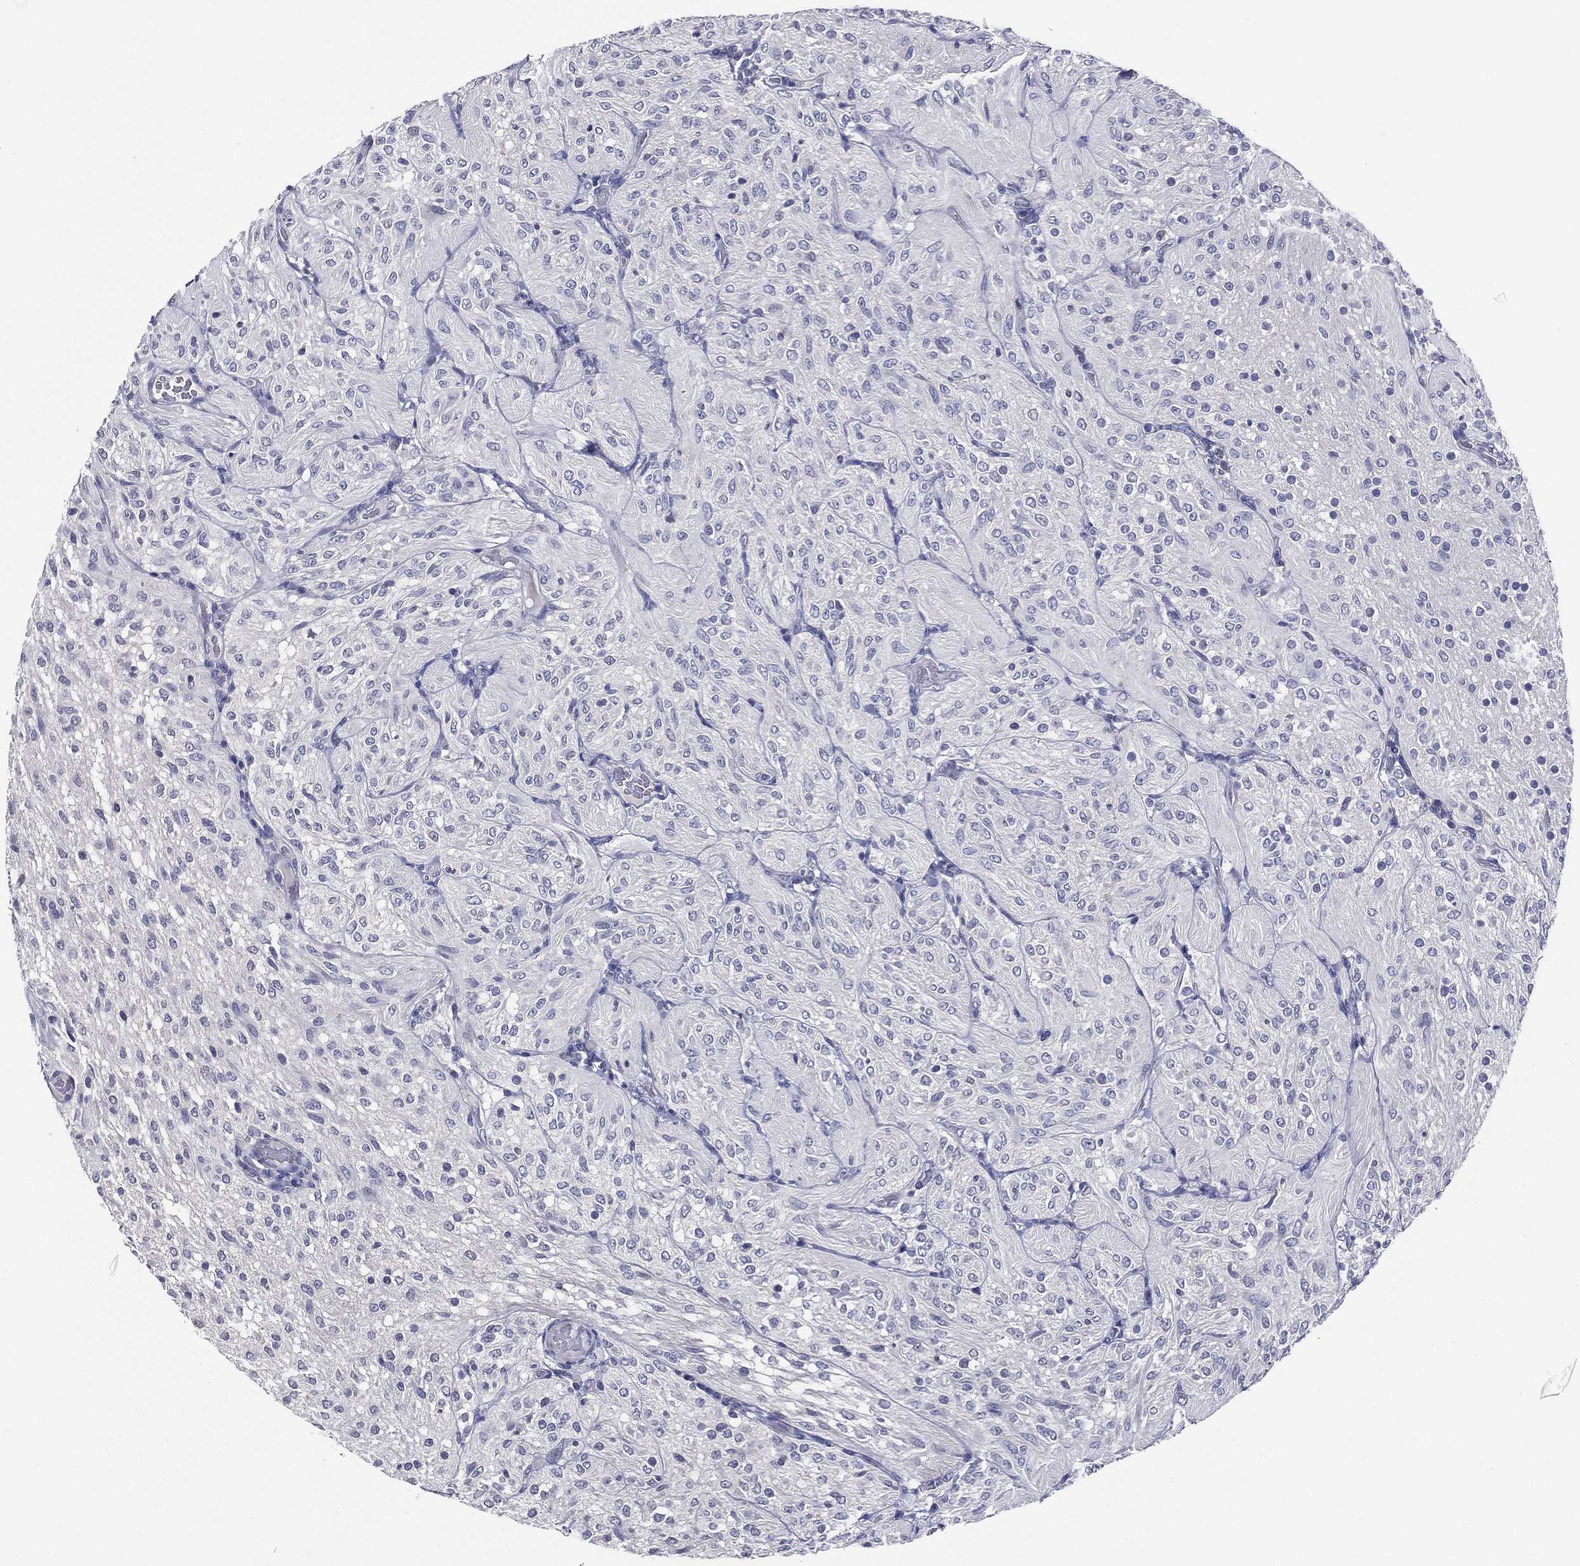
{"staining": {"intensity": "negative", "quantity": "none", "location": "none"}, "tissue": "glioma", "cell_type": "Tumor cells", "image_type": "cancer", "snomed": [{"axis": "morphology", "description": "Glioma, malignant, Low grade"}, {"axis": "topography", "description": "Brain"}], "caption": "A high-resolution photomicrograph shows immunohistochemistry (IHC) staining of glioma, which demonstrates no significant expression in tumor cells. (Brightfield microscopy of DAB (3,3'-diaminobenzidine) IHC at high magnification).", "gene": "TFAP2A", "patient": {"sex": "male", "age": 3}}